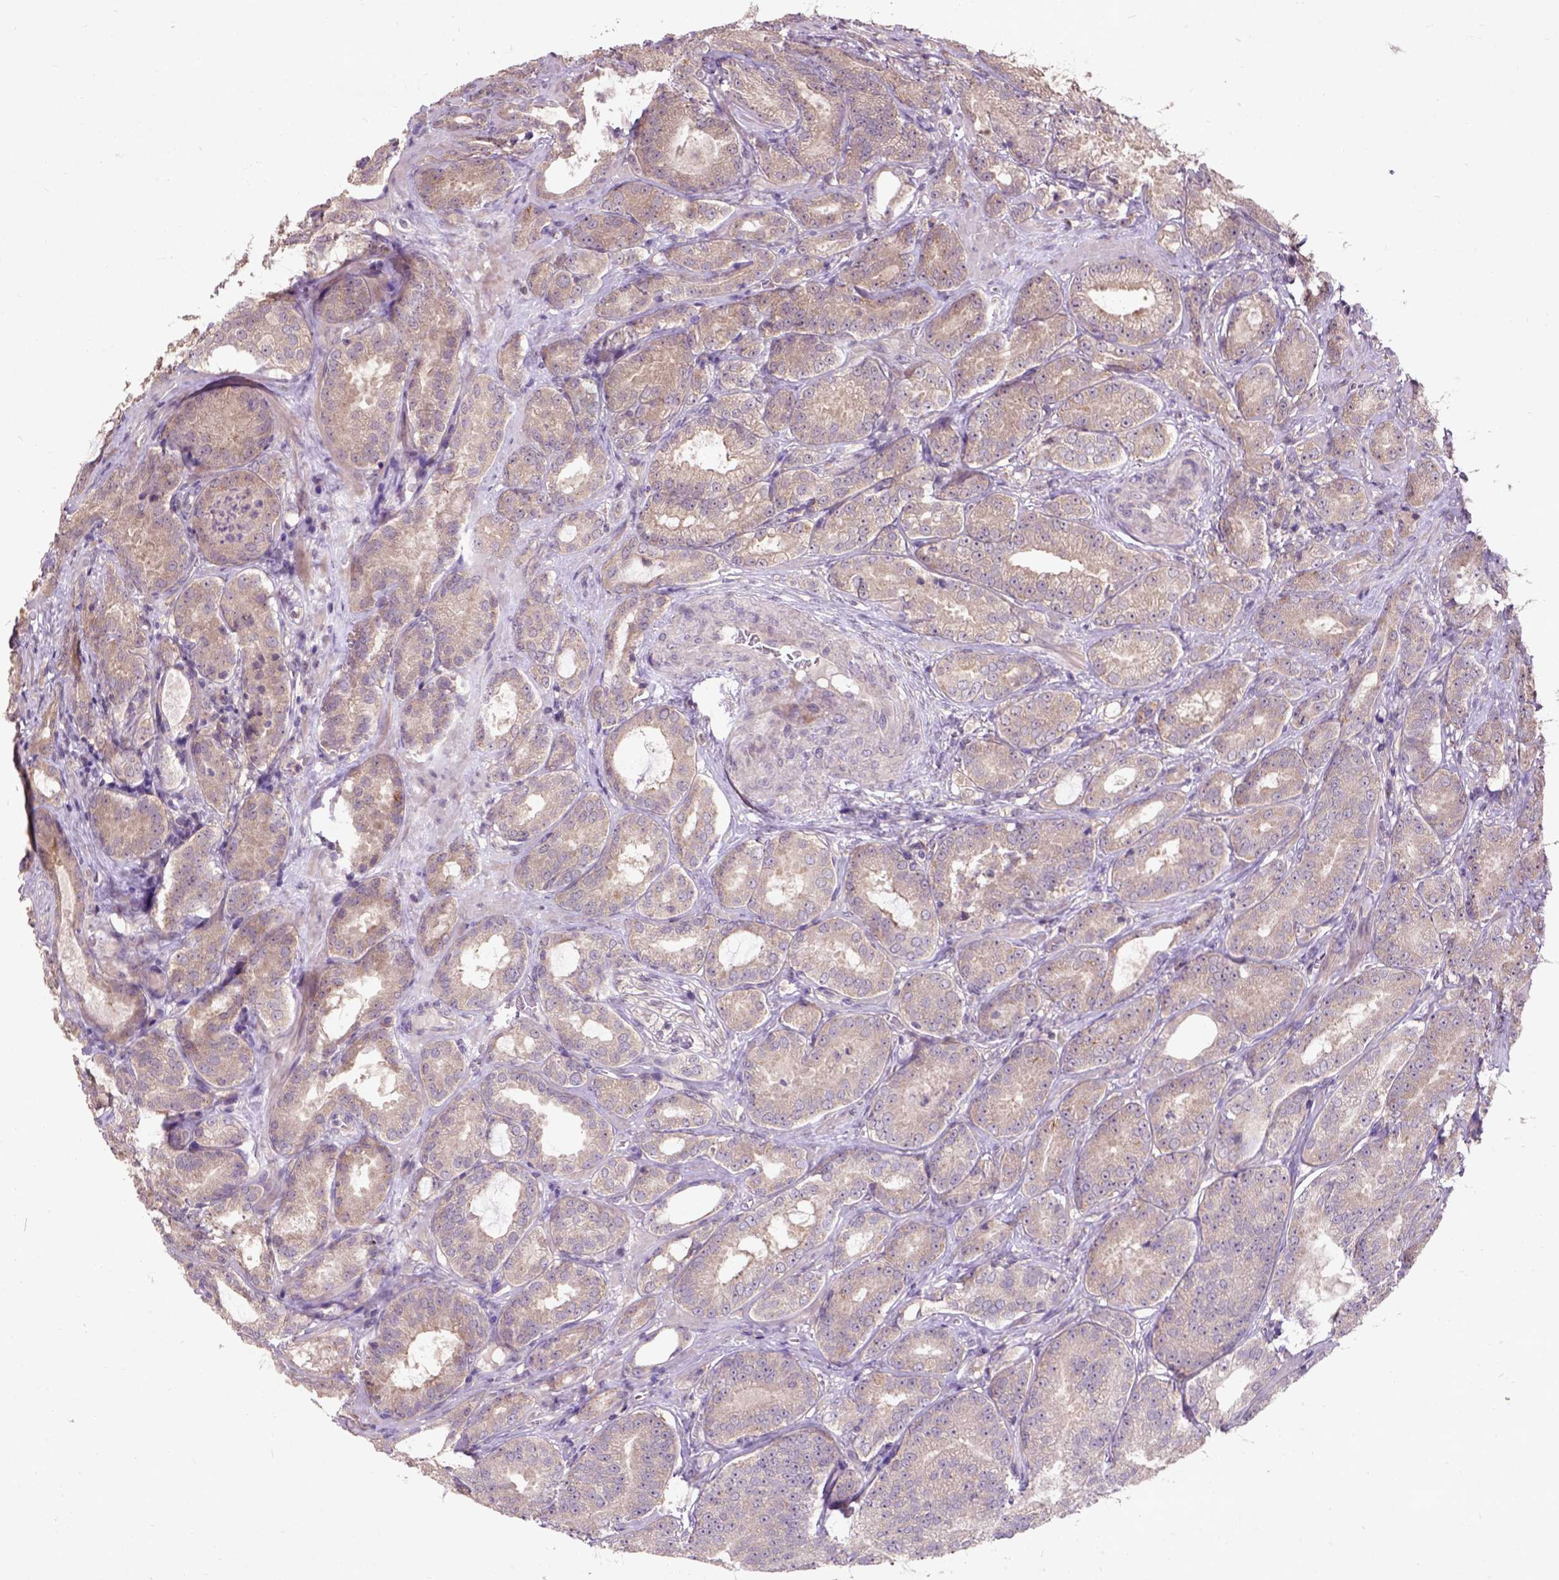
{"staining": {"intensity": "weak", "quantity": ">75%", "location": "cytoplasmic/membranous"}, "tissue": "prostate cancer", "cell_type": "Tumor cells", "image_type": "cancer", "snomed": [{"axis": "morphology", "description": "Adenocarcinoma, High grade"}, {"axis": "topography", "description": "Prostate"}], "caption": "About >75% of tumor cells in human adenocarcinoma (high-grade) (prostate) reveal weak cytoplasmic/membranous protein staining as visualized by brown immunohistochemical staining.", "gene": "KBTBD8", "patient": {"sex": "male", "age": 64}}